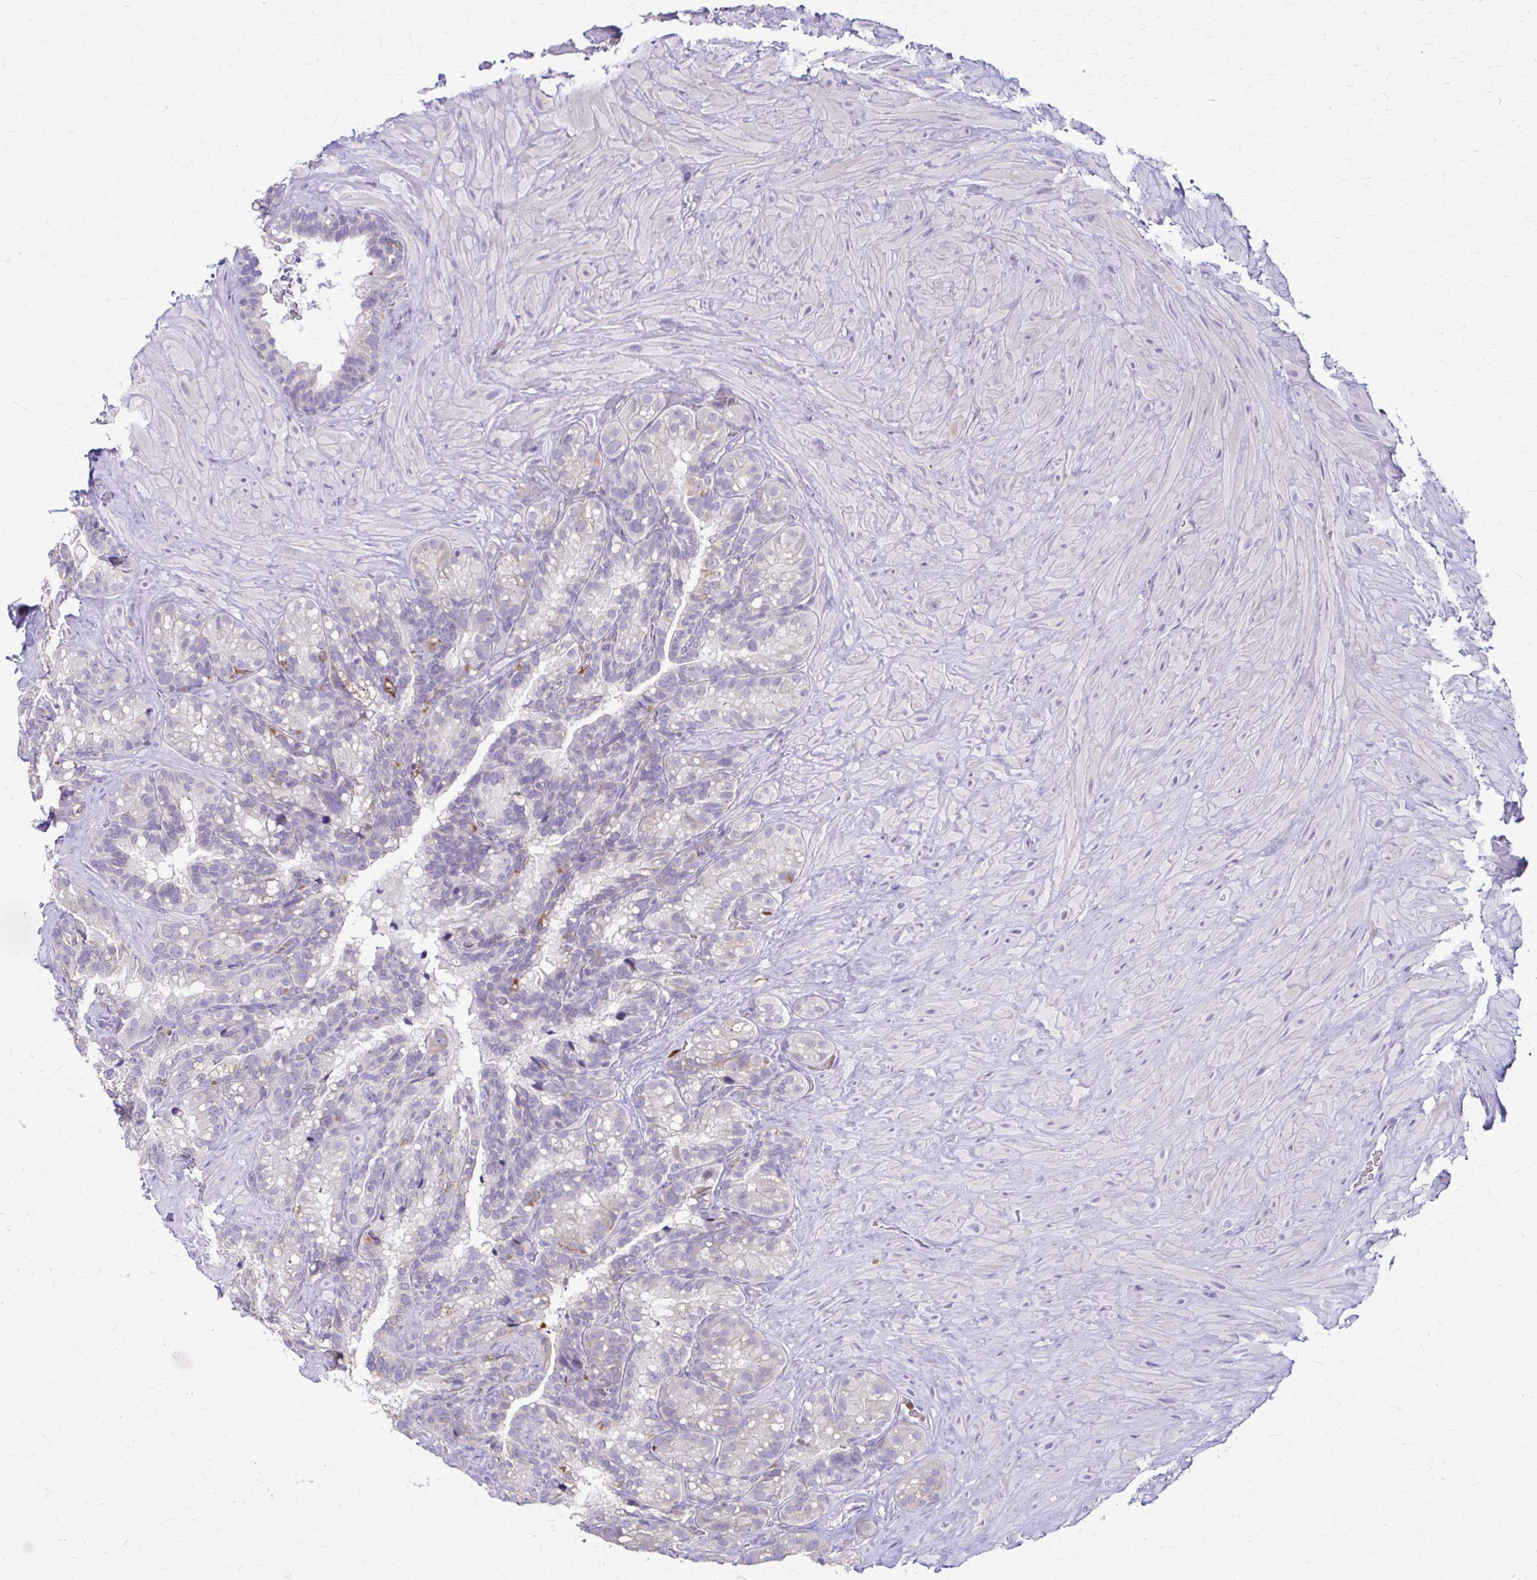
{"staining": {"intensity": "negative", "quantity": "none", "location": "none"}, "tissue": "seminal vesicle", "cell_type": "Glandular cells", "image_type": "normal", "snomed": [{"axis": "morphology", "description": "Normal tissue, NOS"}, {"axis": "topography", "description": "Seminal veicle"}], "caption": "The histopathology image demonstrates no significant expression in glandular cells of seminal vesicle. (DAB IHC with hematoxylin counter stain).", "gene": "PIK3AP1", "patient": {"sex": "male", "age": 60}}